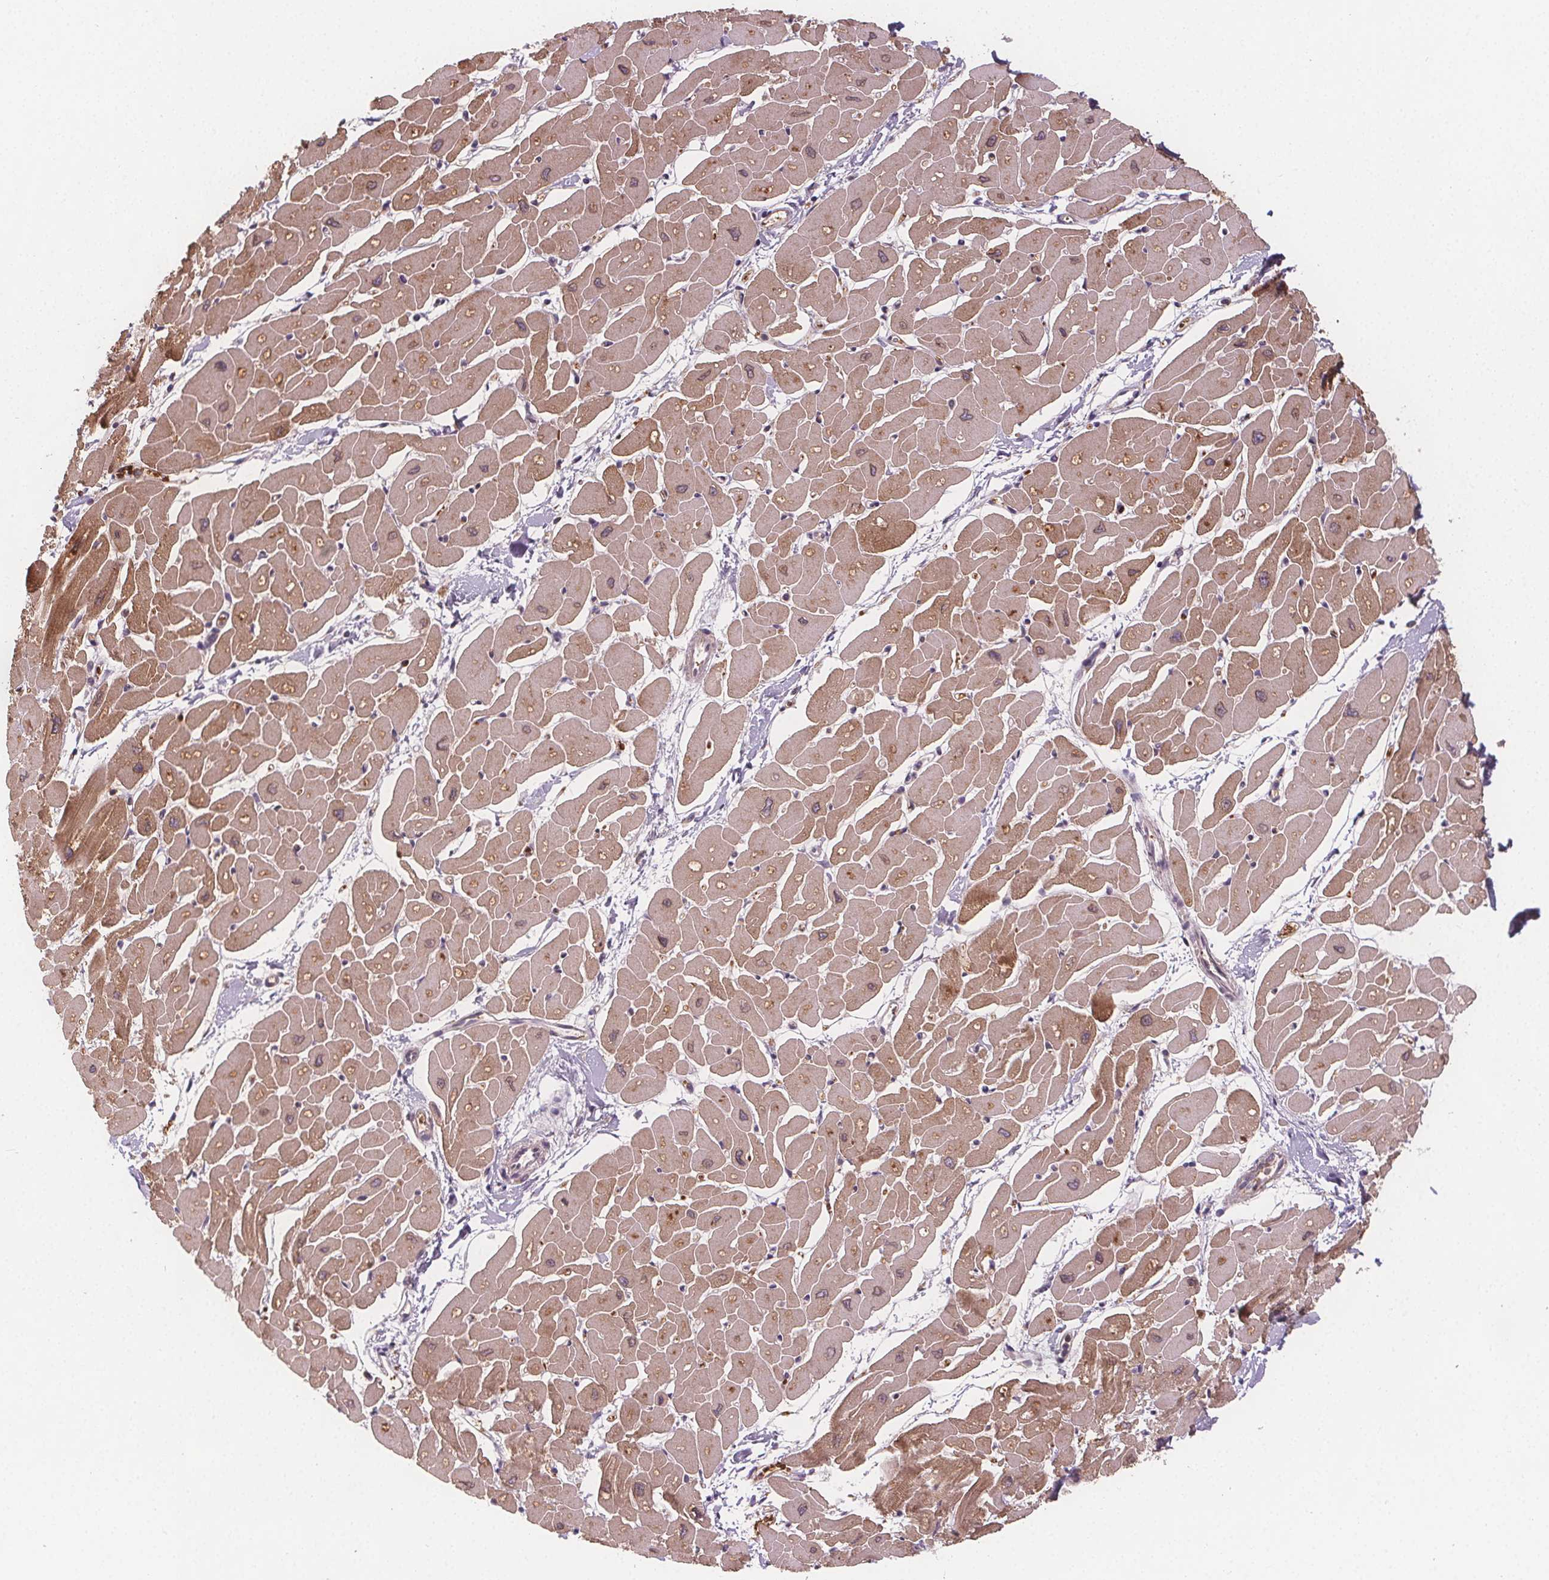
{"staining": {"intensity": "moderate", "quantity": ">75%", "location": "cytoplasmic/membranous"}, "tissue": "heart muscle", "cell_type": "Cardiomyocytes", "image_type": "normal", "snomed": [{"axis": "morphology", "description": "Normal tissue, NOS"}, {"axis": "topography", "description": "Heart"}], "caption": "Immunohistochemical staining of normal heart muscle reveals >75% levels of moderate cytoplasmic/membranous protein staining in about >75% of cardiomyocytes.", "gene": "EIF3D", "patient": {"sex": "male", "age": 57}}